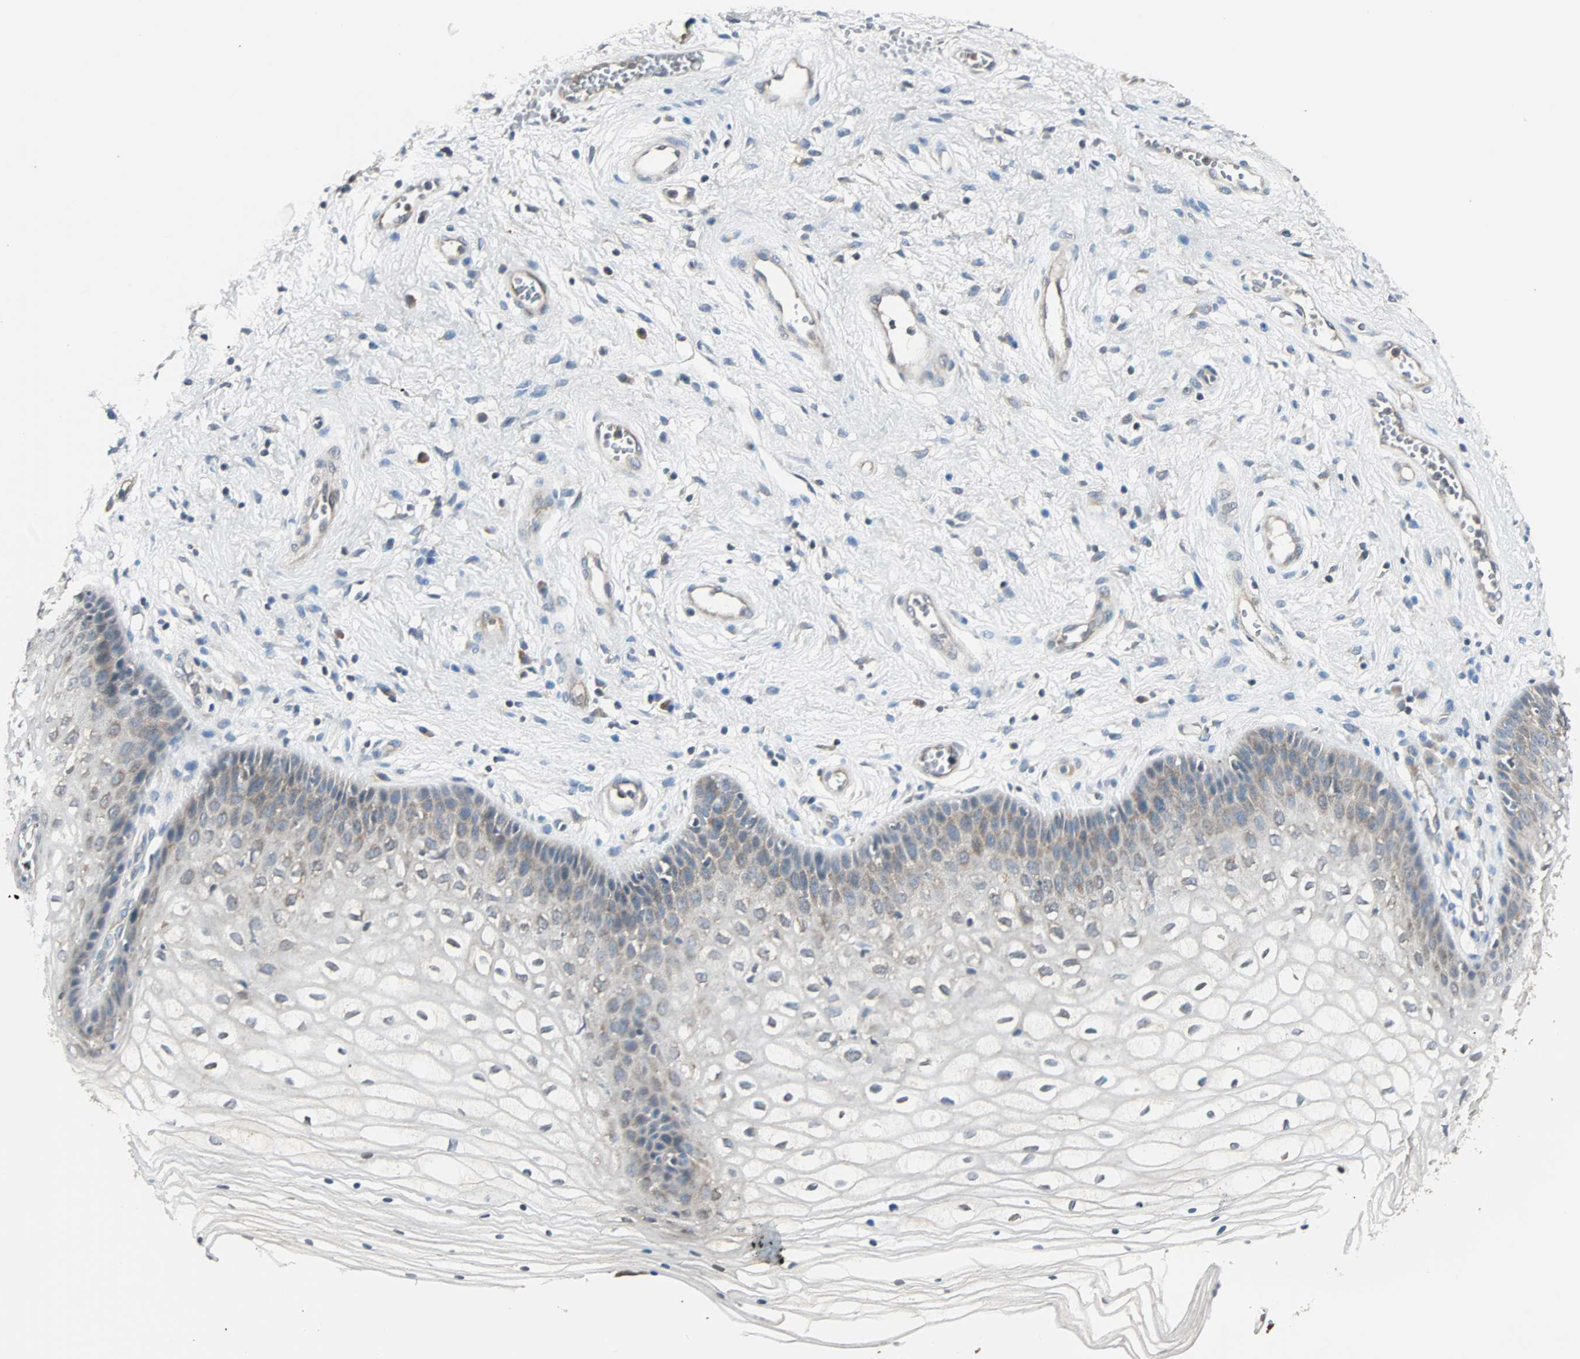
{"staining": {"intensity": "weak", "quantity": "<25%", "location": "cytoplasmic/membranous"}, "tissue": "vagina", "cell_type": "Squamous epithelial cells", "image_type": "normal", "snomed": [{"axis": "morphology", "description": "Normal tissue, NOS"}, {"axis": "topography", "description": "Vagina"}], "caption": "Immunohistochemistry (IHC) micrograph of benign vagina: vagina stained with DAB (3,3'-diaminobenzidine) demonstrates no significant protein staining in squamous epithelial cells.", "gene": "MAP3K21", "patient": {"sex": "female", "age": 34}}